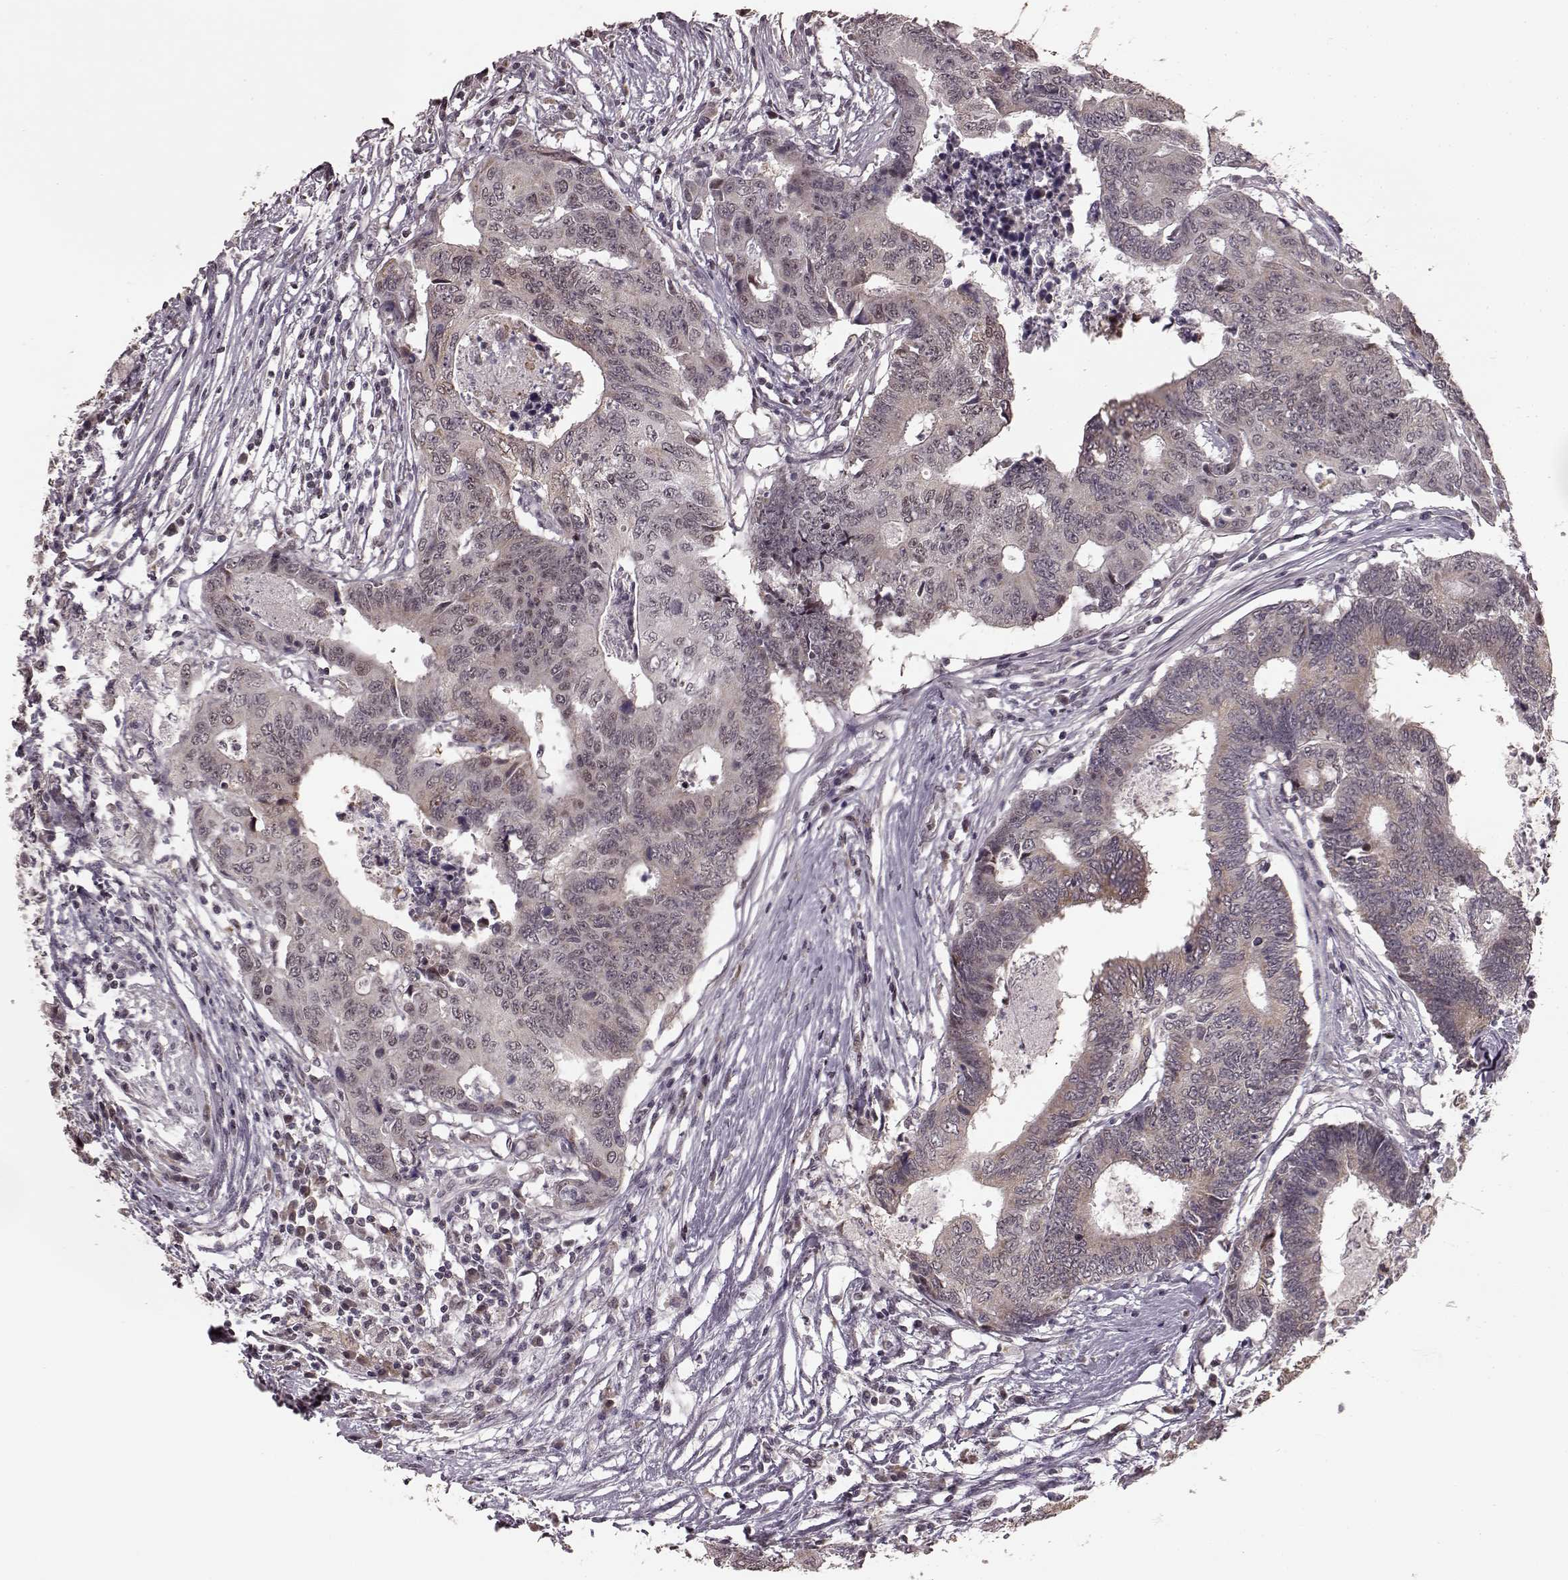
{"staining": {"intensity": "weak", "quantity": ">75%", "location": "cytoplasmic/membranous"}, "tissue": "colorectal cancer", "cell_type": "Tumor cells", "image_type": "cancer", "snomed": [{"axis": "morphology", "description": "Adenocarcinoma, NOS"}, {"axis": "topography", "description": "Colon"}], "caption": "Colorectal adenocarcinoma was stained to show a protein in brown. There is low levels of weak cytoplasmic/membranous positivity in about >75% of tumor cells.", "gene": "PLCB4", "patient": {"sex": "female", "age": 48}}